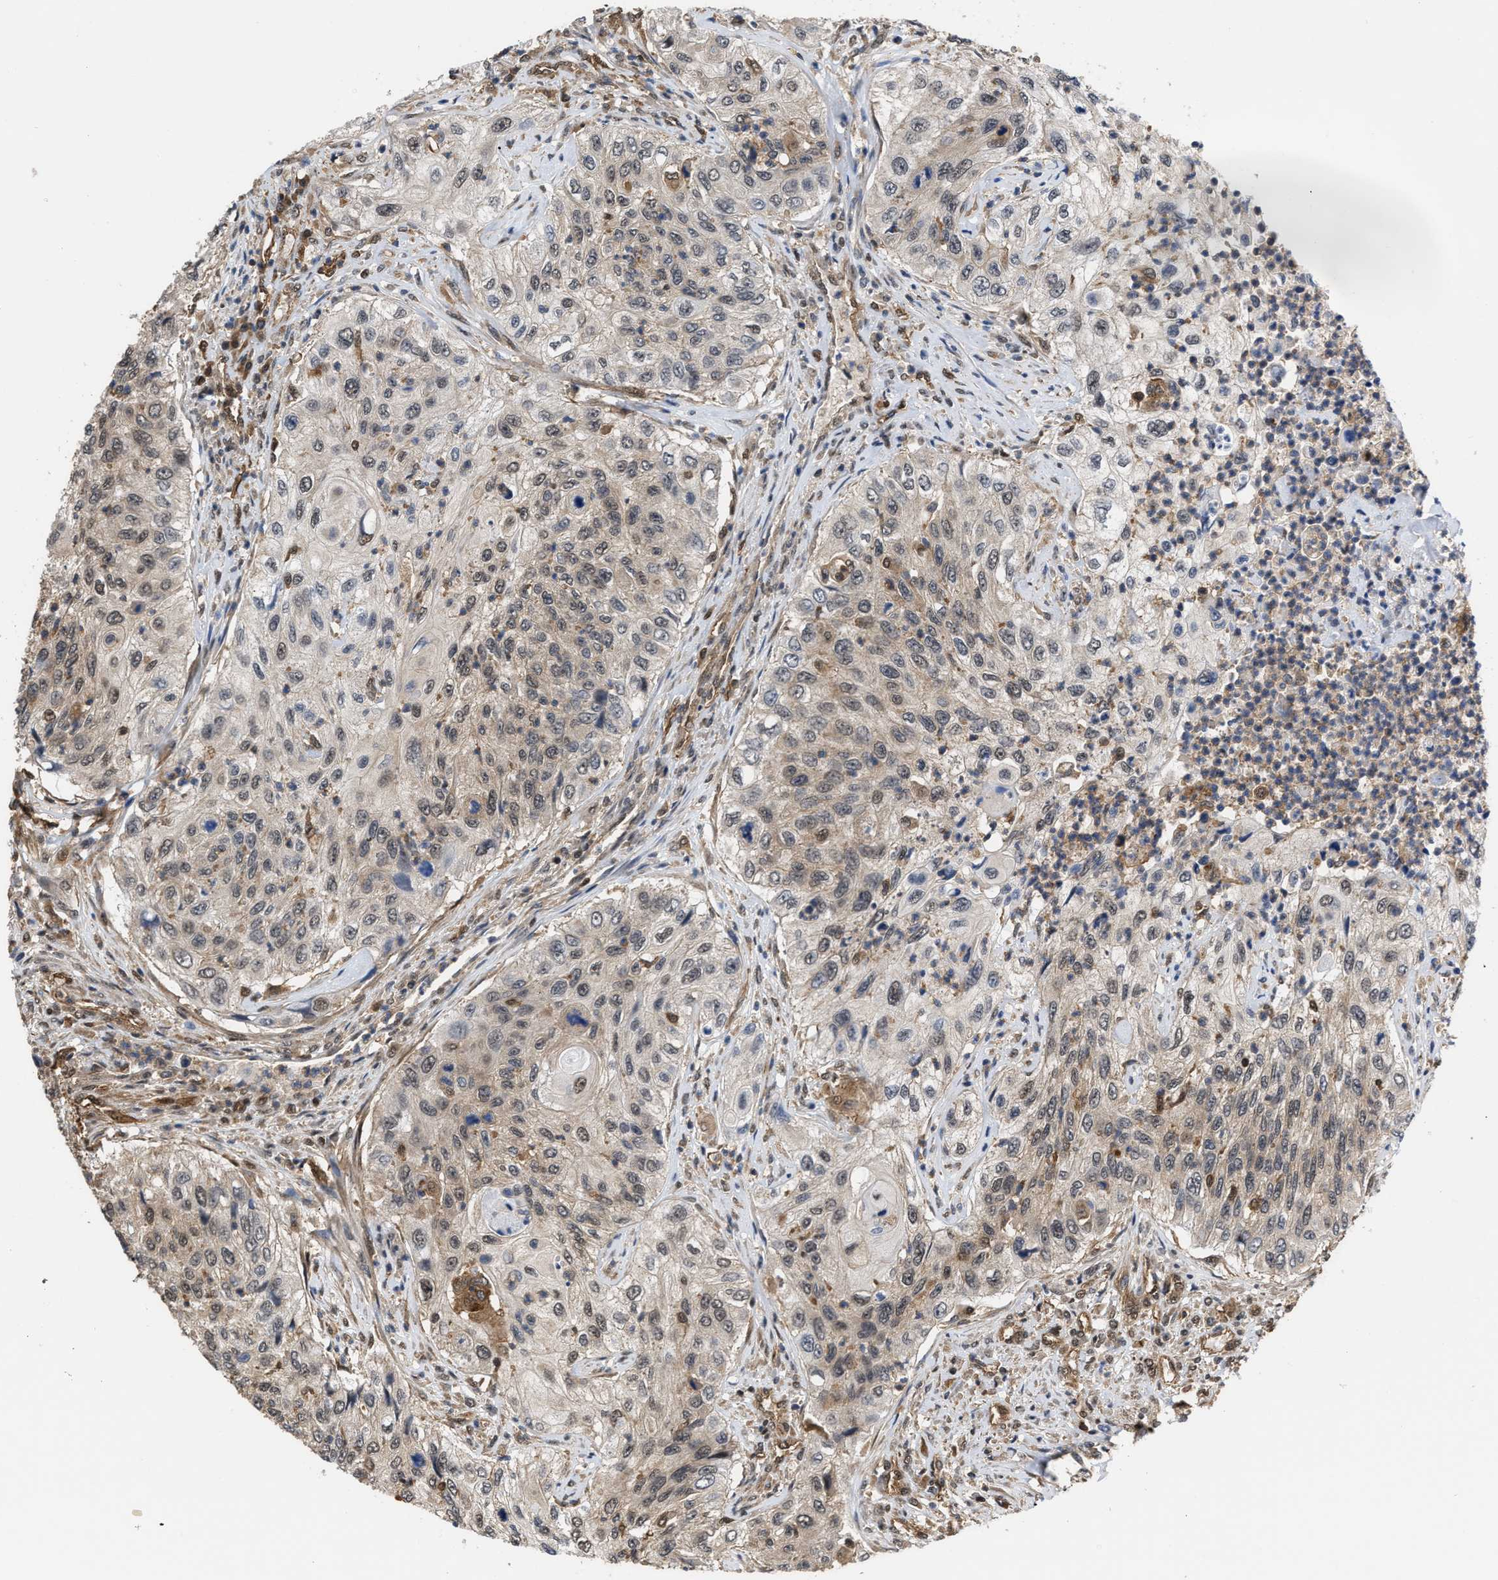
{"staining": {"intensity": "weak", "quantity": "<25%", "location": "nuclear"}, "tissue": "urothelial cancer", "cell_type": "Tumor cells", "image_type": "cancer", "snomed": [{"axis": "morphology", "description": "Urothelial carcinoma, High grade"}, {"axis": "topography", "description": "Urinary bladder"}], "caption": "Tumor cells show no significant staining in urothelial carcinoma (high-grade).", "gene": "SCAI", "patient": {"sex": "female", "age": 60}}